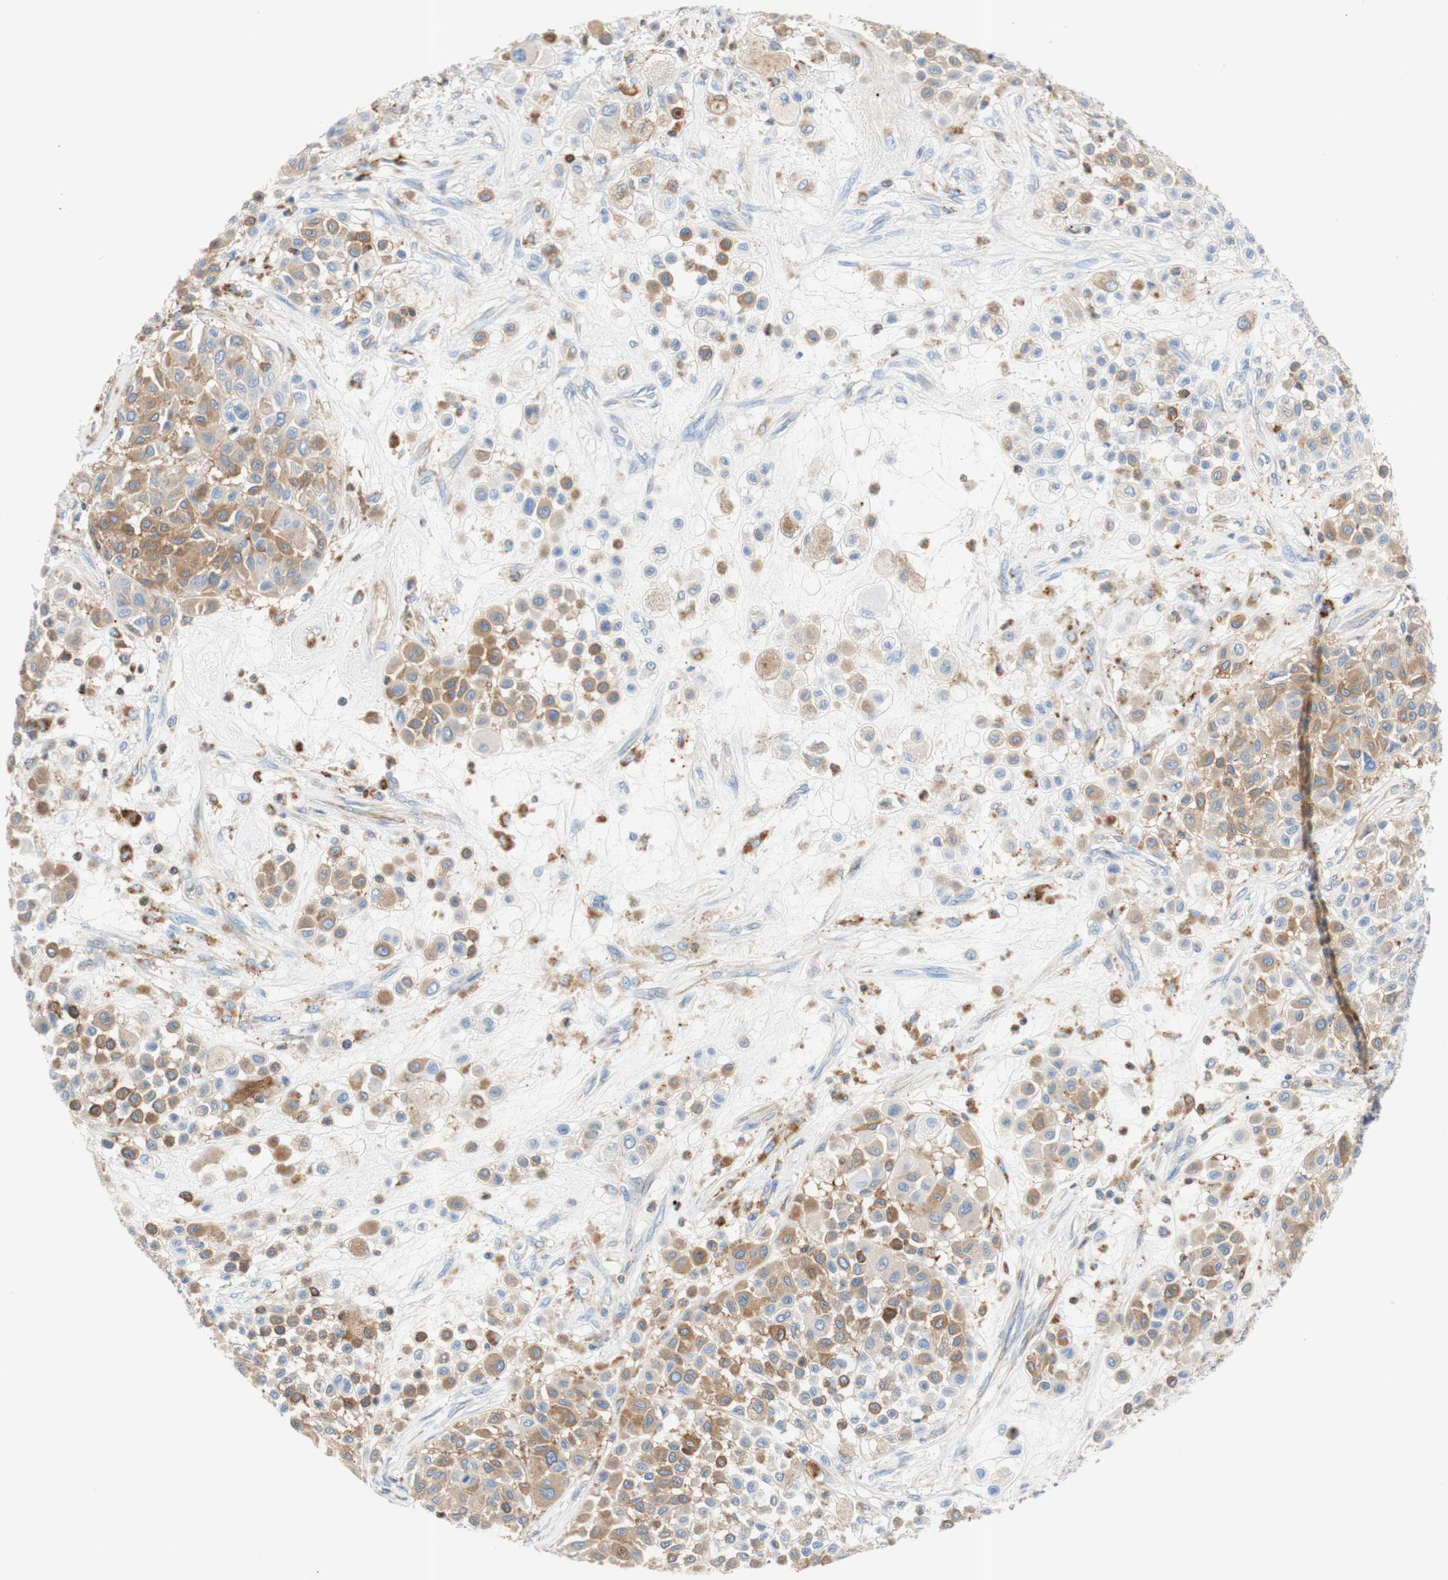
{"staining": {"intensity": "weak", "quantity": "25%-75%", "location": "cytoplasmic/membranous"}, "tissue": "melanoma", "cell_type": "Tumor cells", "image_type": "cancer", "snomed": [{"axis": "morphology", "description": "Malignant melanoma, Metastatic site"}, {"axis": "topography", "description": "Soft tissue"}], "caption": "A photomicrograph of human malignant melanoma (metastatic site) stained for a protein displays weak cytoplasmic/membranous brown staining in tumor cells.", "gene": "STOM", "patient": {"sex": "male", "age": 41}}